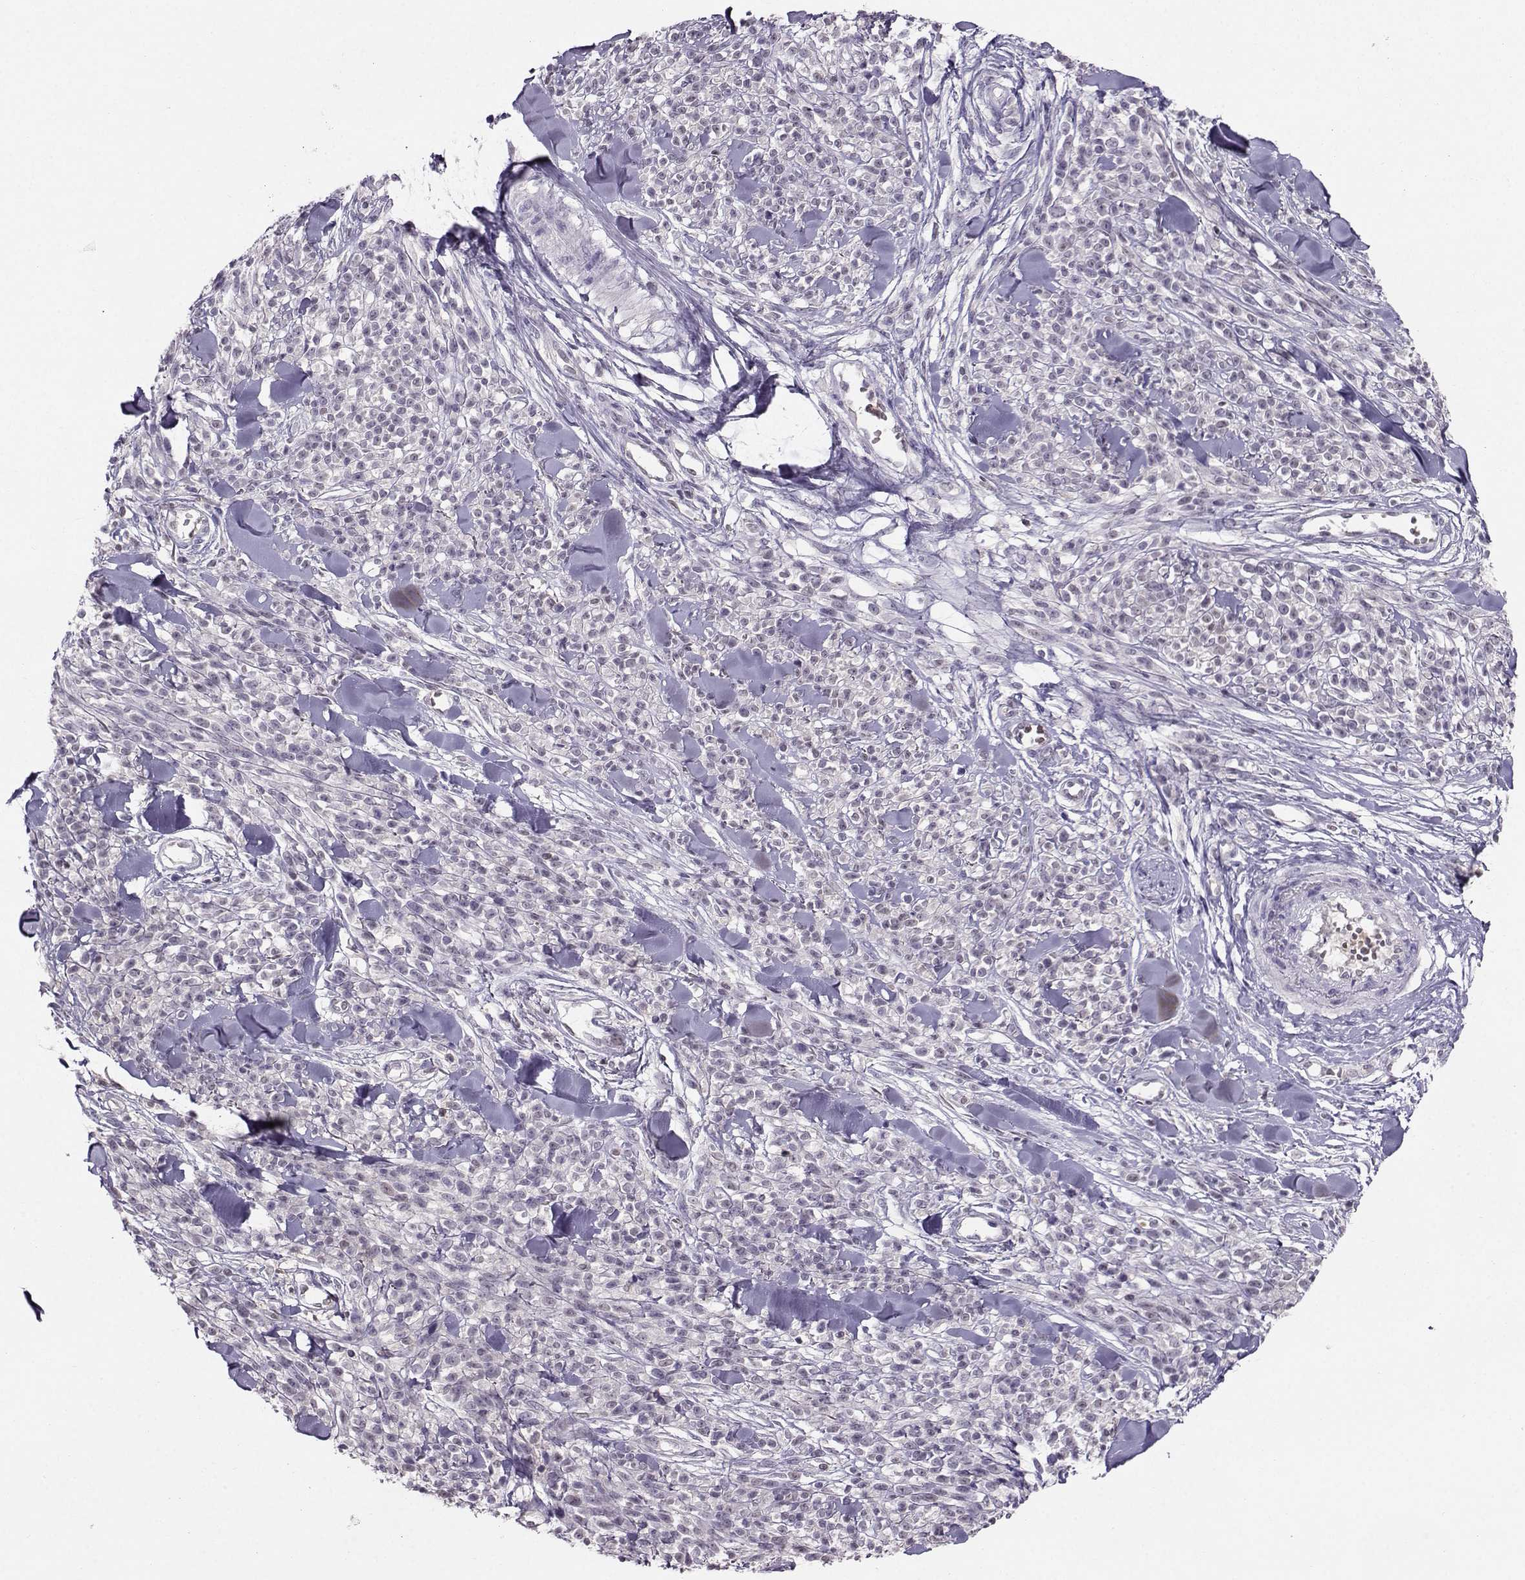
{"staining": {"intensity": "negative", "quantity": "none", "location": "none"}, "tissue": "melanoma", "cell_type": "Tumor cells", "image_type": "cancer", "snomed": [{"axis": "morphology", "description": "Malignant melanoma, NOS"}, {"axis": "topography", "description": "Skin"}, {"axis": "topography", "description": "Skin of trunk"}], "caption": "Protein analysis of melanoma demonstrates no significant positivity in tumor cells. The staining is performed using DAB brown chromogen with nuclei counter-stained in using hematoxylin.", "gene": "PGK1", "patient": {"sex": "male", "age": 74}}